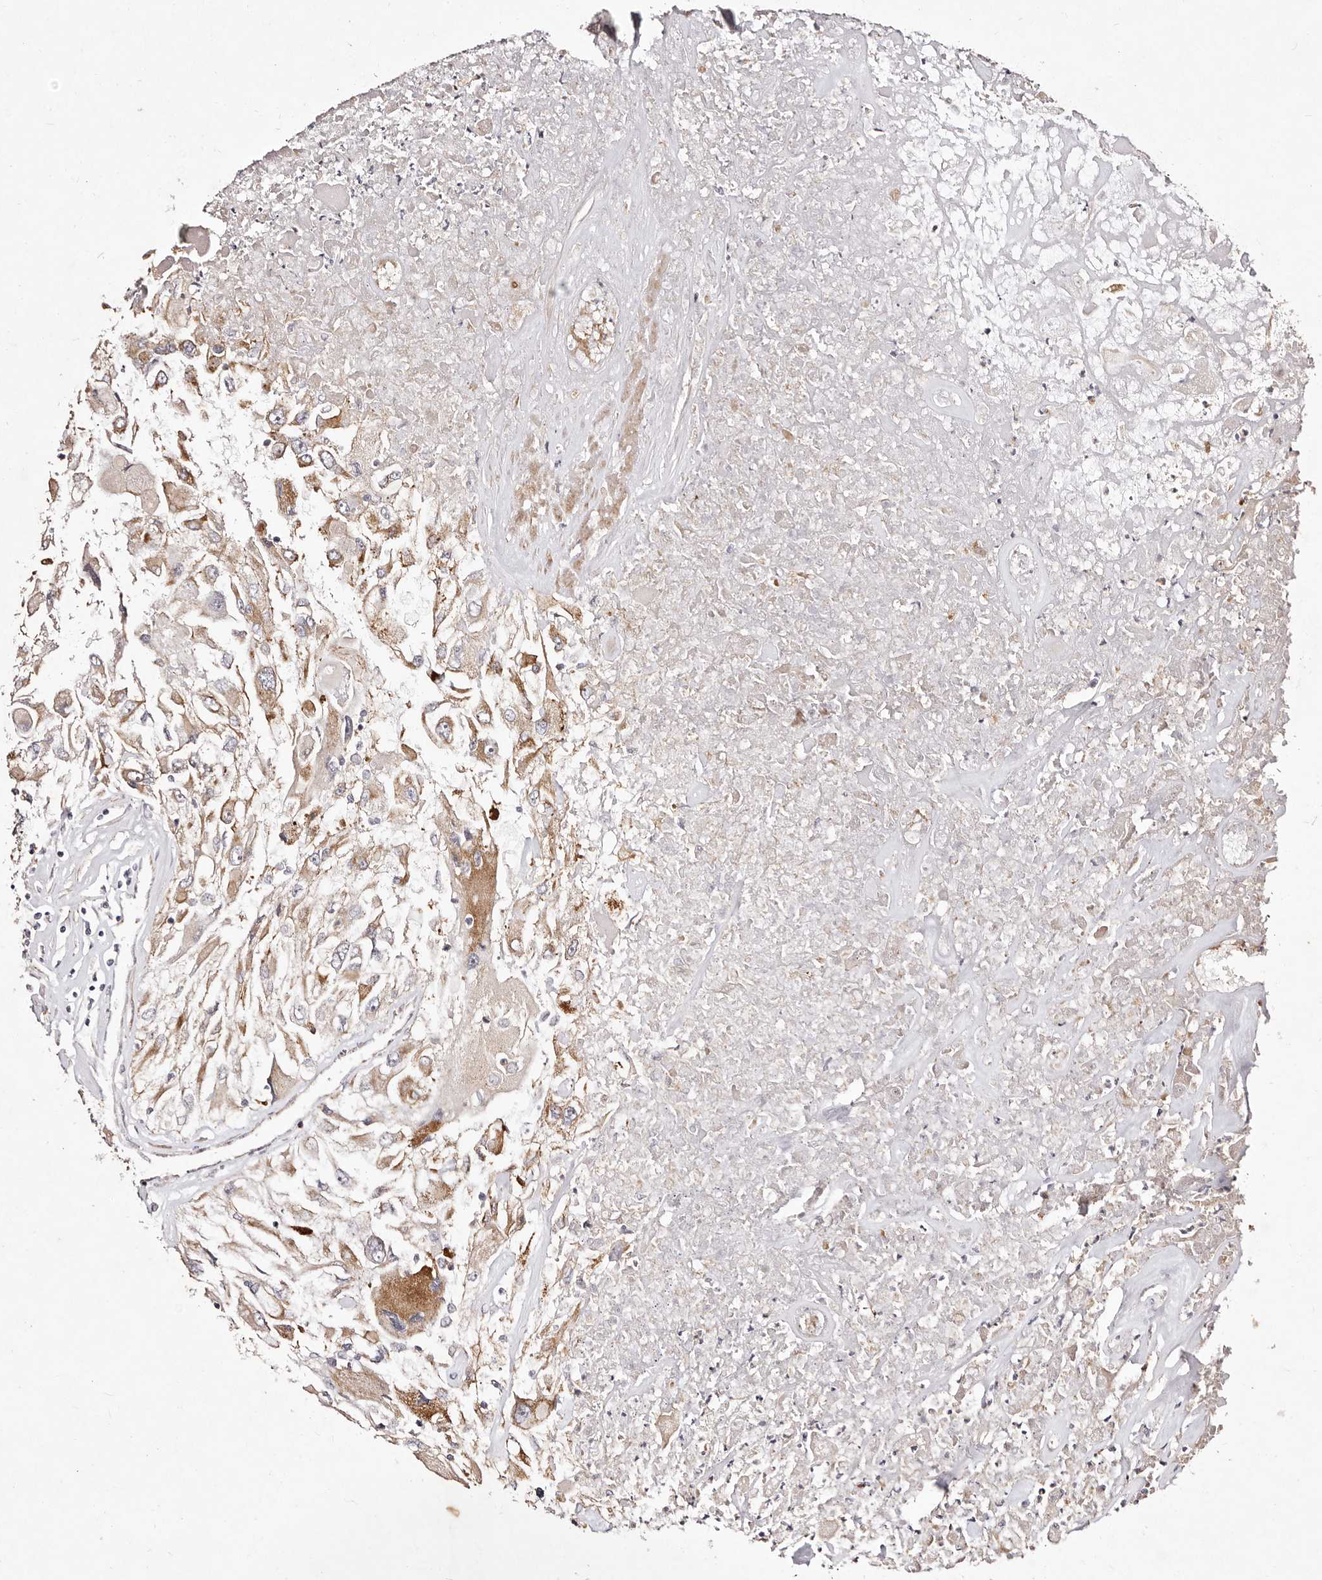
{"staining": {"intensity": "moderate", "quantity": ">75%", "location": "cytoplasmic/membranous"}, "tissue": "renal cancer", "cell_type": "Tumor cells", "image_type": "cancer", "snomed": [{"axis": "morphology", "description": "Adenocarcinoma, NOS"}, {"axis": "topography", "description": "Kidney"}], "caption": "Immunohistochemistry (IHC) micrograph of human renal adenocarcinoma stained for a protein (brown), which reveals medium levels of moderate cytoplasmic/membranous positivity in about >75% of tumor cells.", "gene": "MTMR11", "patient": {"sex": "female", "age": 52}}